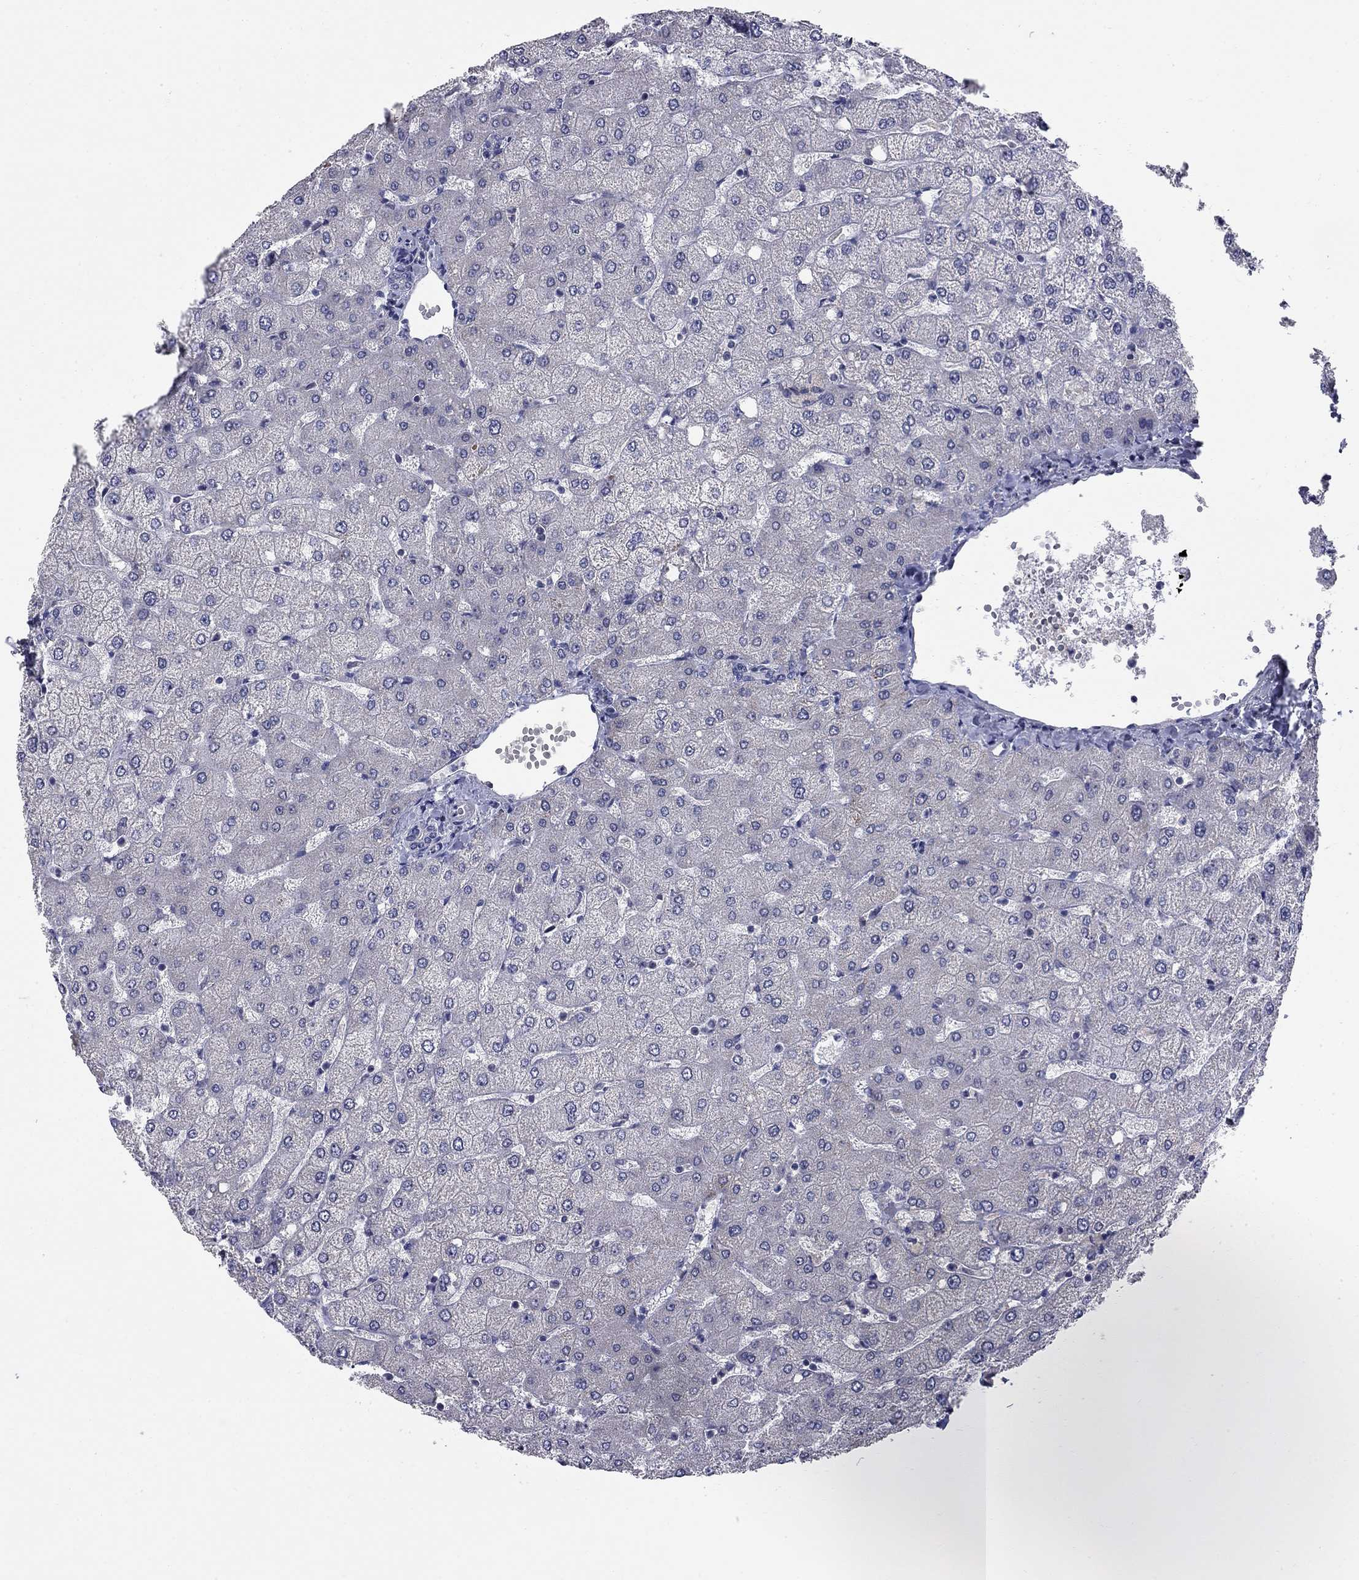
{"staining": {"intensity": "negative", "quantity": "none", "location": "none"}, "tissue": "liver", "cell_type": "Cholangiocytes", "image_type": "normal", "snomed": [{"axis": "morphology", "description": "Normal tissue, NOS"}, {"axis": "topography", "description": "Liver"}], "caption": "The histopathology image displays no staining of cholangiocytes in unremarkable liver.", "gene": "HTR4", "patient": {"sex": "female", "age": 54}}